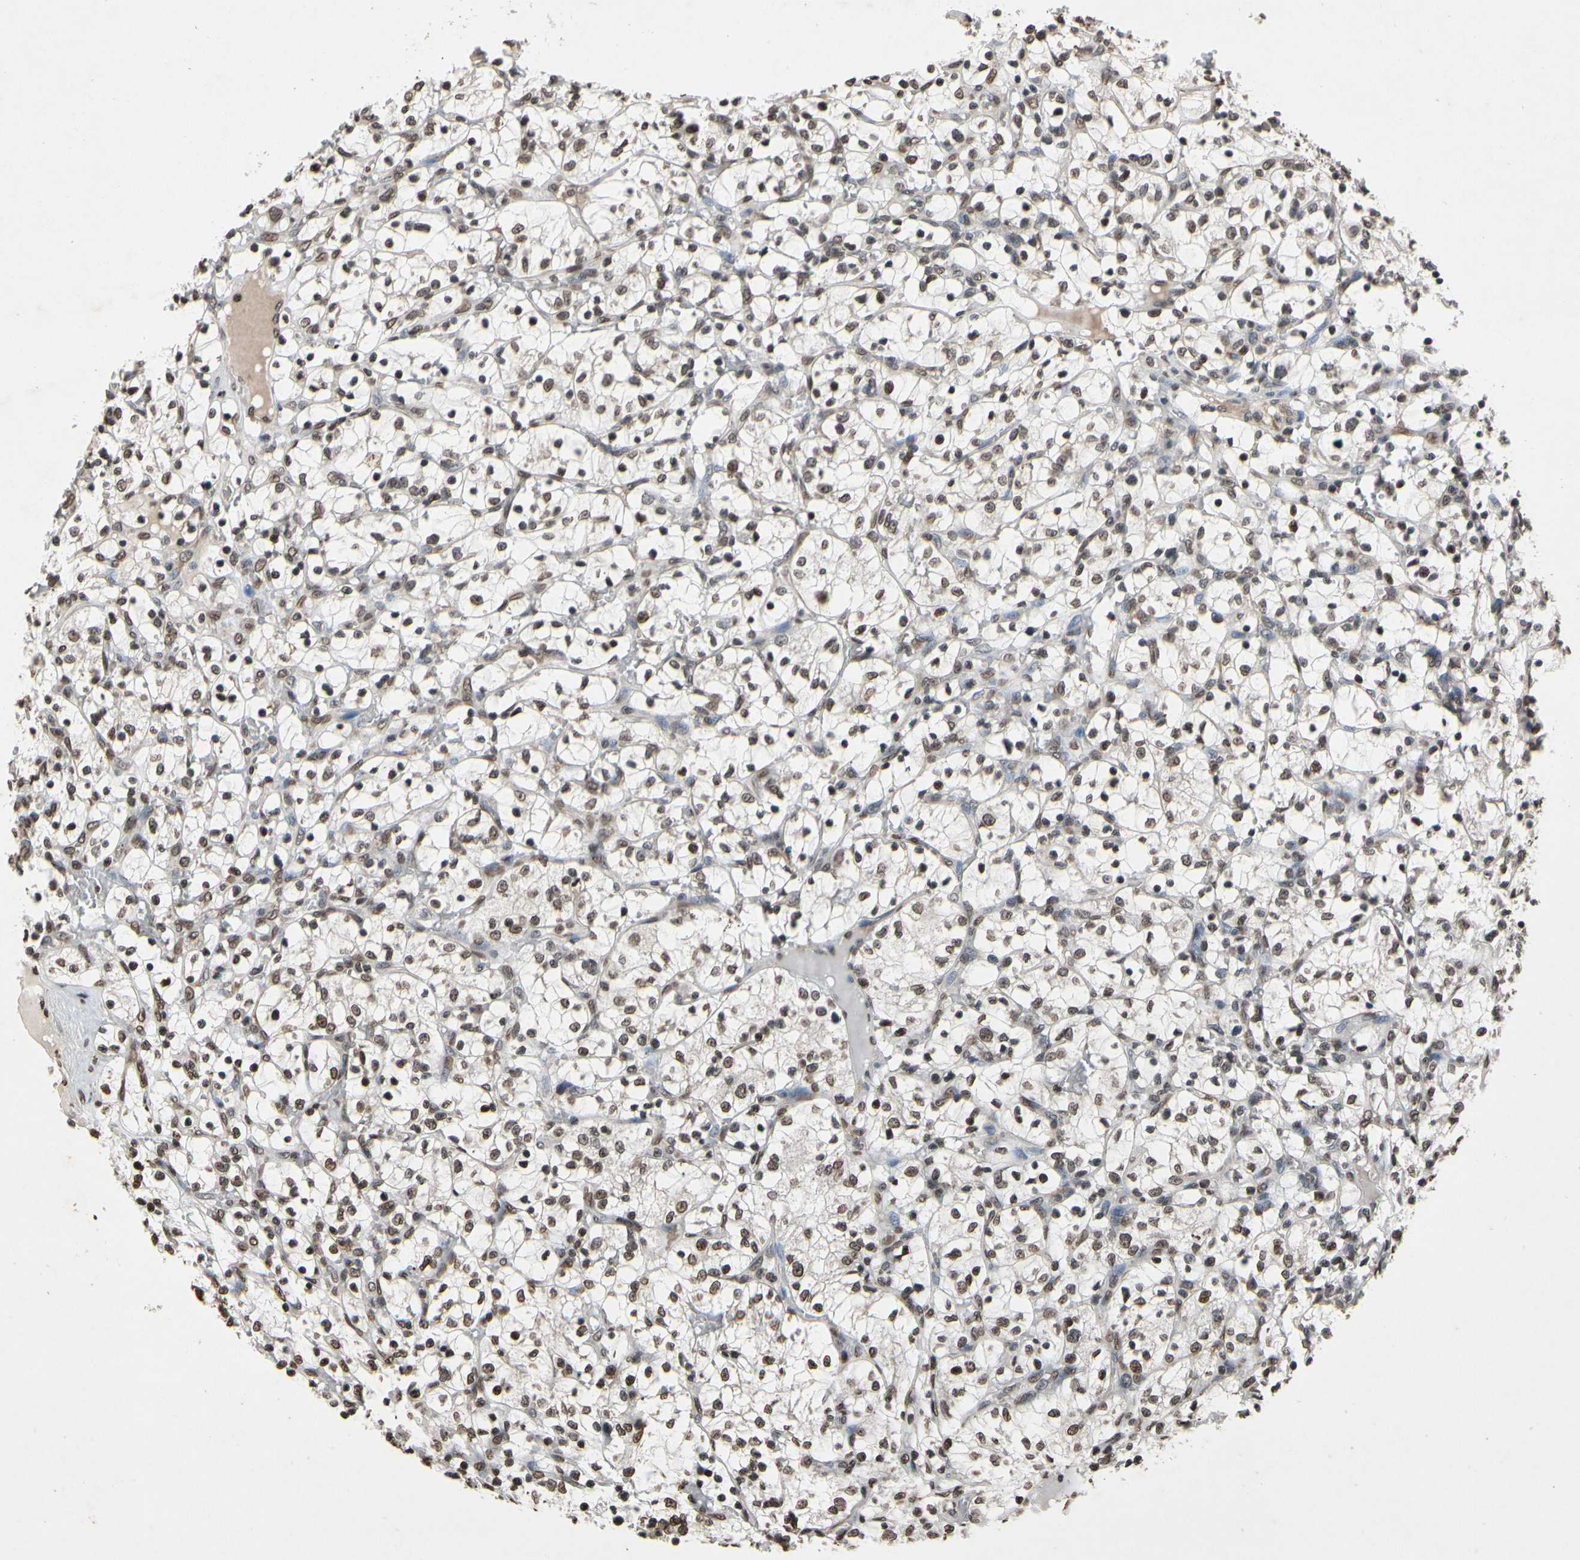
{"staining": {"intensity": "weak", "quantity": ">75%", "location": "nuclear"}, "tissue": "renal cancer", "cell_type": "Tumor cells", "image_type": "cancer", "snomed": [{"axis": "morphology", "description": "Adenocarcinoma, NOS"}, {"axis": "topography", "description": "Kidney"}], "caption": "A brown stain highlights weak nuclear positivity of a protein in human renal cancer tumor cells.", "gene": "HIPK2", "patient": {"sex": "female", "age": 69}}